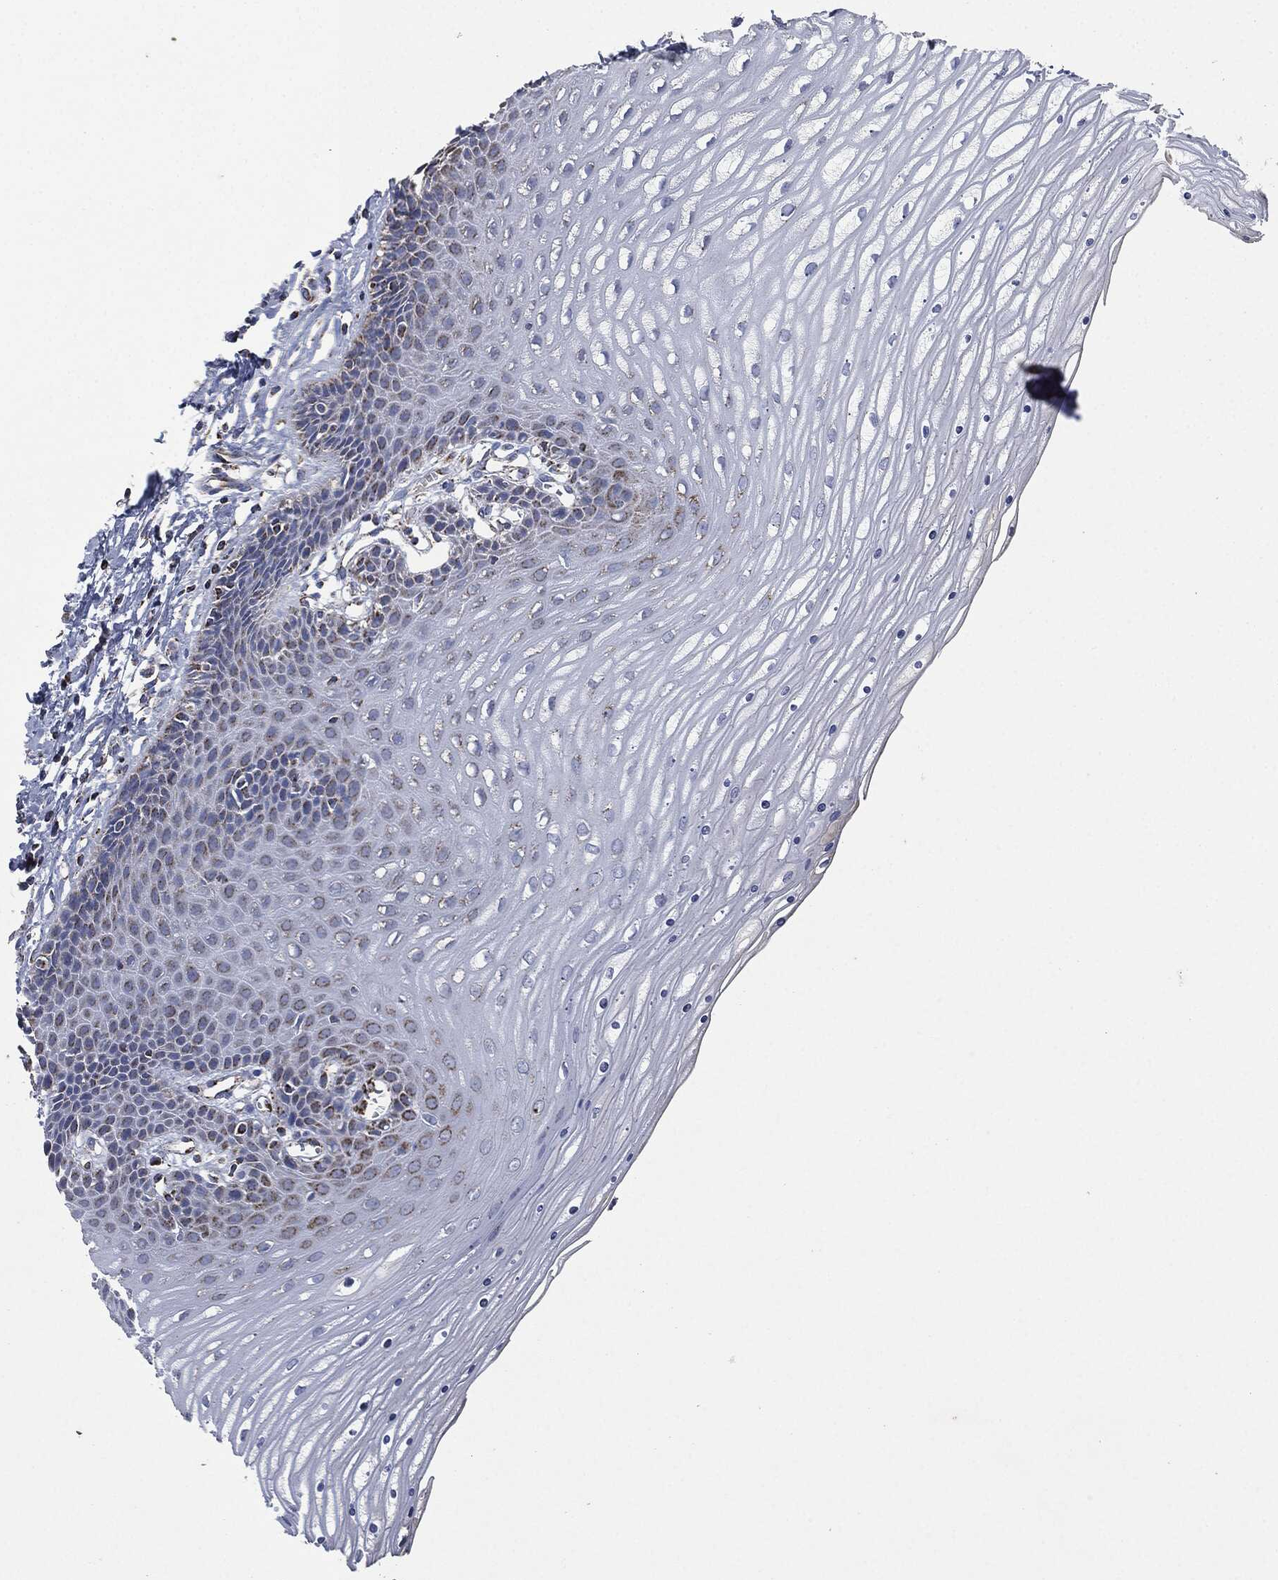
{"staining": {"intensity": "strong", "quantity": ">75%", "location": "cytoplasmic/membranous"}, "tissue": "cervix", "cell_type": "Glandular cells", "image_type": "normal", "snomed": [{"axis": "morphology", "description": "Normal tissue, NOS"}, {"axis": "topography", "description": "Cervix"}], "caption": "This photomicrograph displays IHC staining of benign human cervix, with high strong cytoplasmic/membranous positivity in approximately >75% of glandular cells.", "gene": "RYK", "patient": {"sex": "female", "age": 35}}